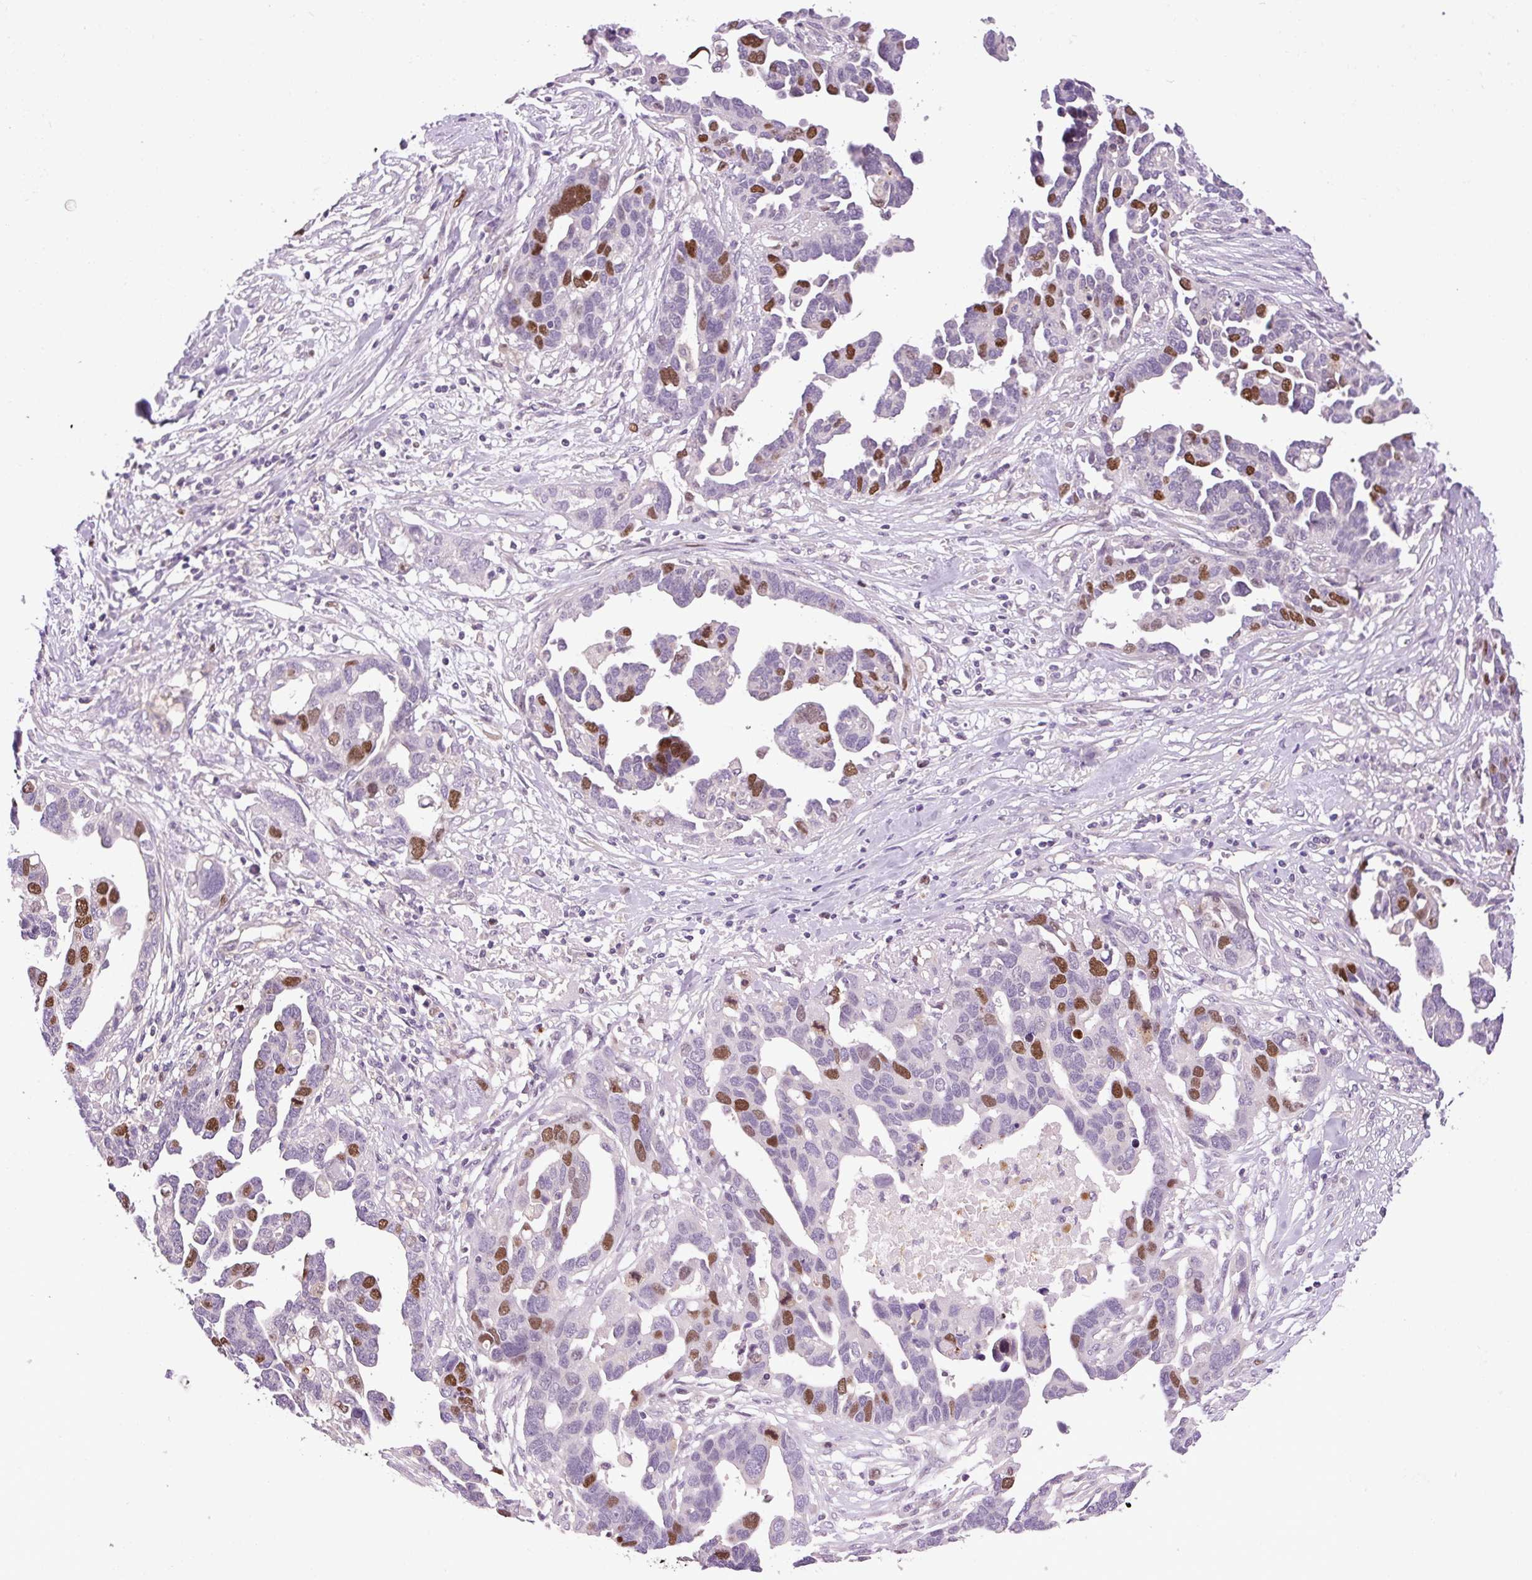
{"staining": {"intensity": "moderate", "quantity": "25%-75%", "location": "nuclear"}, "tissue": "ovarian cancer", "cell_type": "Tumor cells", "image_type": "cancer", "snomed": [{"axis": "morphology", "description": "Cystadenocarcinoma, serous, NOS"}, {"axis": "topography", "description": "Ovary"}], "caption": "This image exhibits IHC staining of ovarian serous cystadenocarcinoma, with medium moderate nuclear expression in about 25%-75% of tumor cells.", "gene": "KIFC1", "patient": {"sex": "female", "age": 54}}